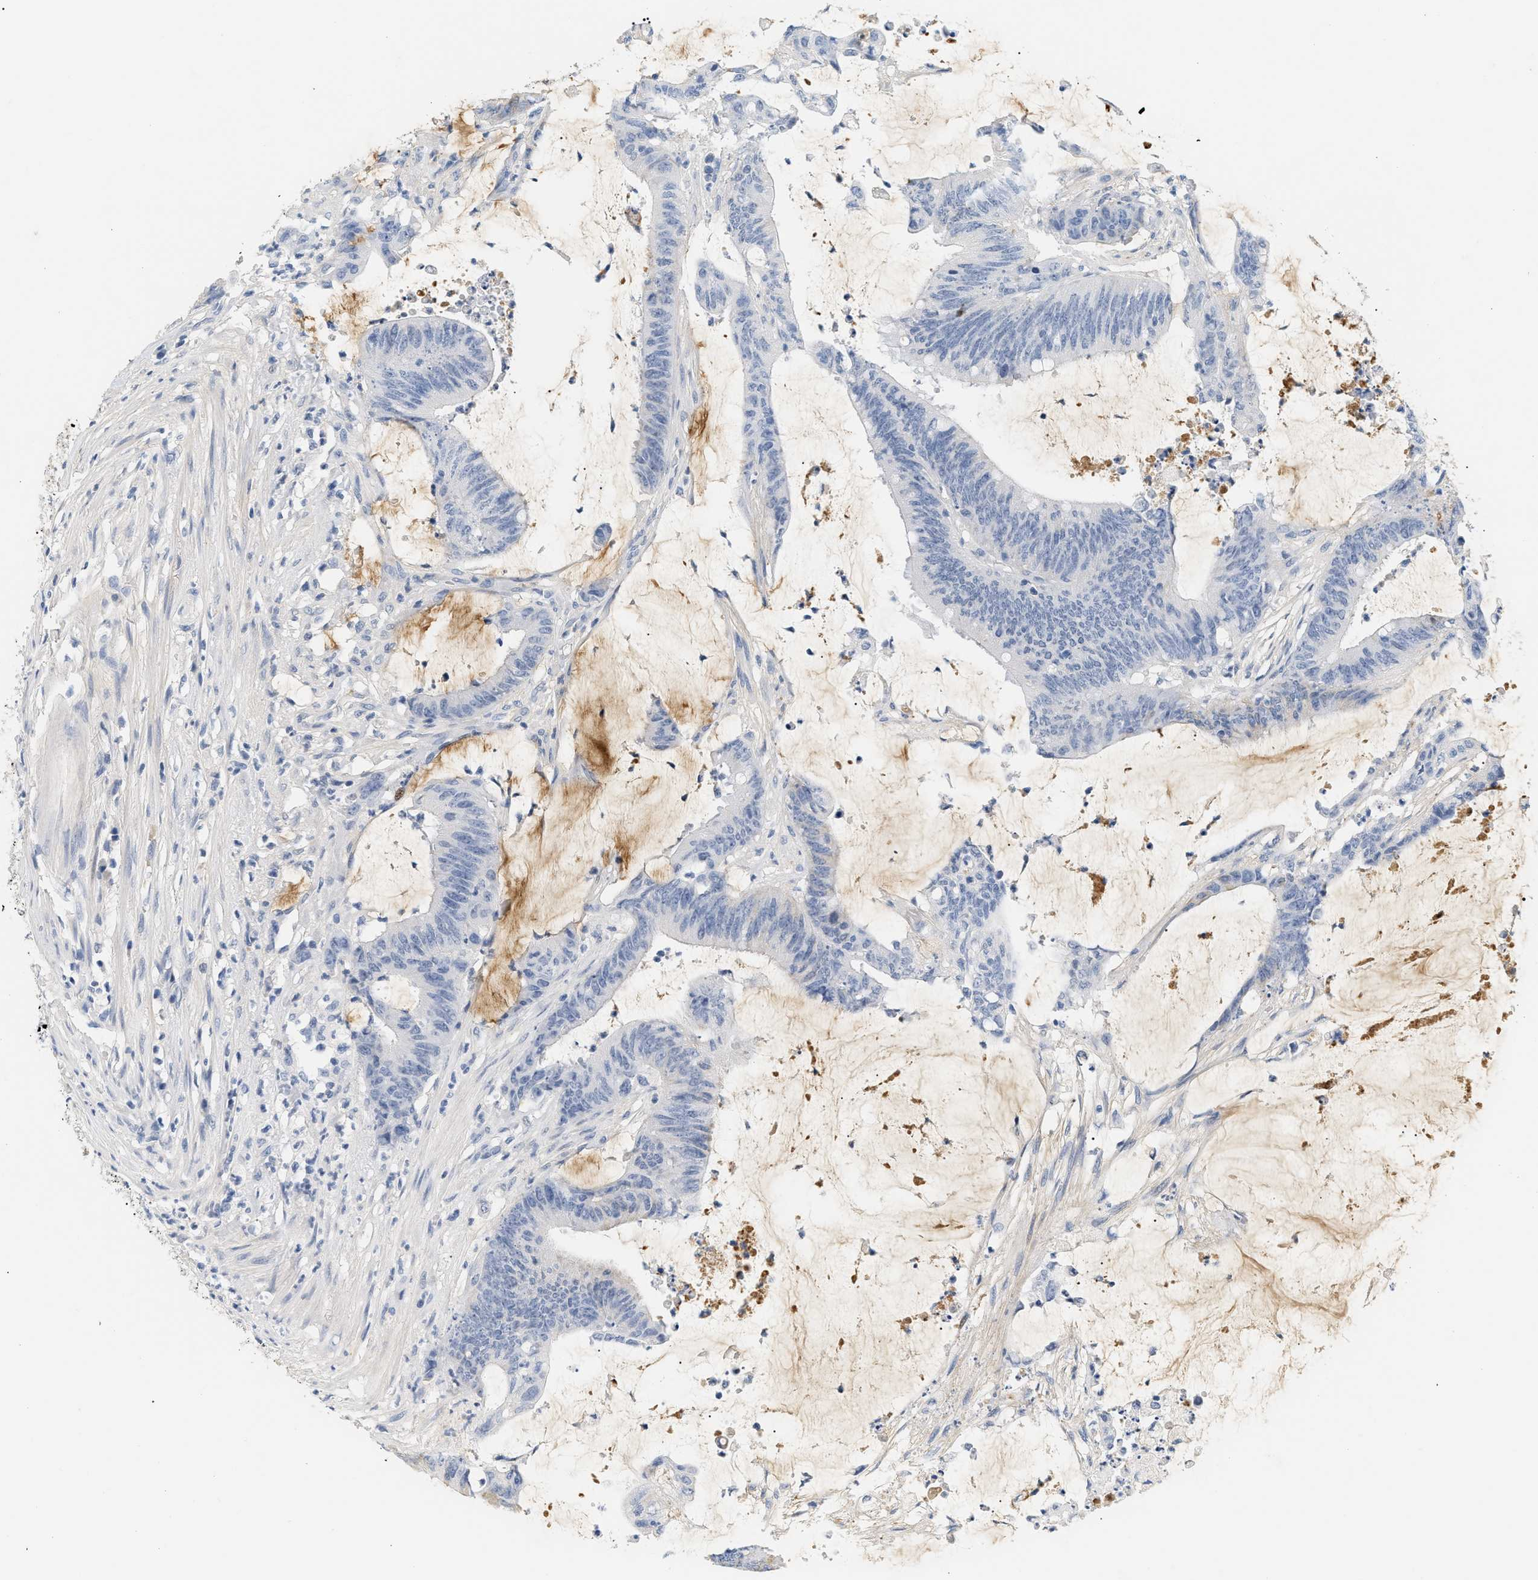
{"staining": {"intensity": "negative", "quantity": "none", "location": "none"}, "tissue": "colorectal cancer", "cell_type": "Tumor cells", "image_type": "cancer", "snomed": [{"axis": "morphology", "description": "Adenocarcinoma, NOS"}, {"axis": "topography", "description": "Rectum"}], "caption": "The image exhibits no significant positivity in tumor cells of colorectal cancer. (DAB immunohistochemistry visualized using brightfield microscopy, high magnification).", "gene": "CFH", "patient": {"sex": "female", "age": 66}}